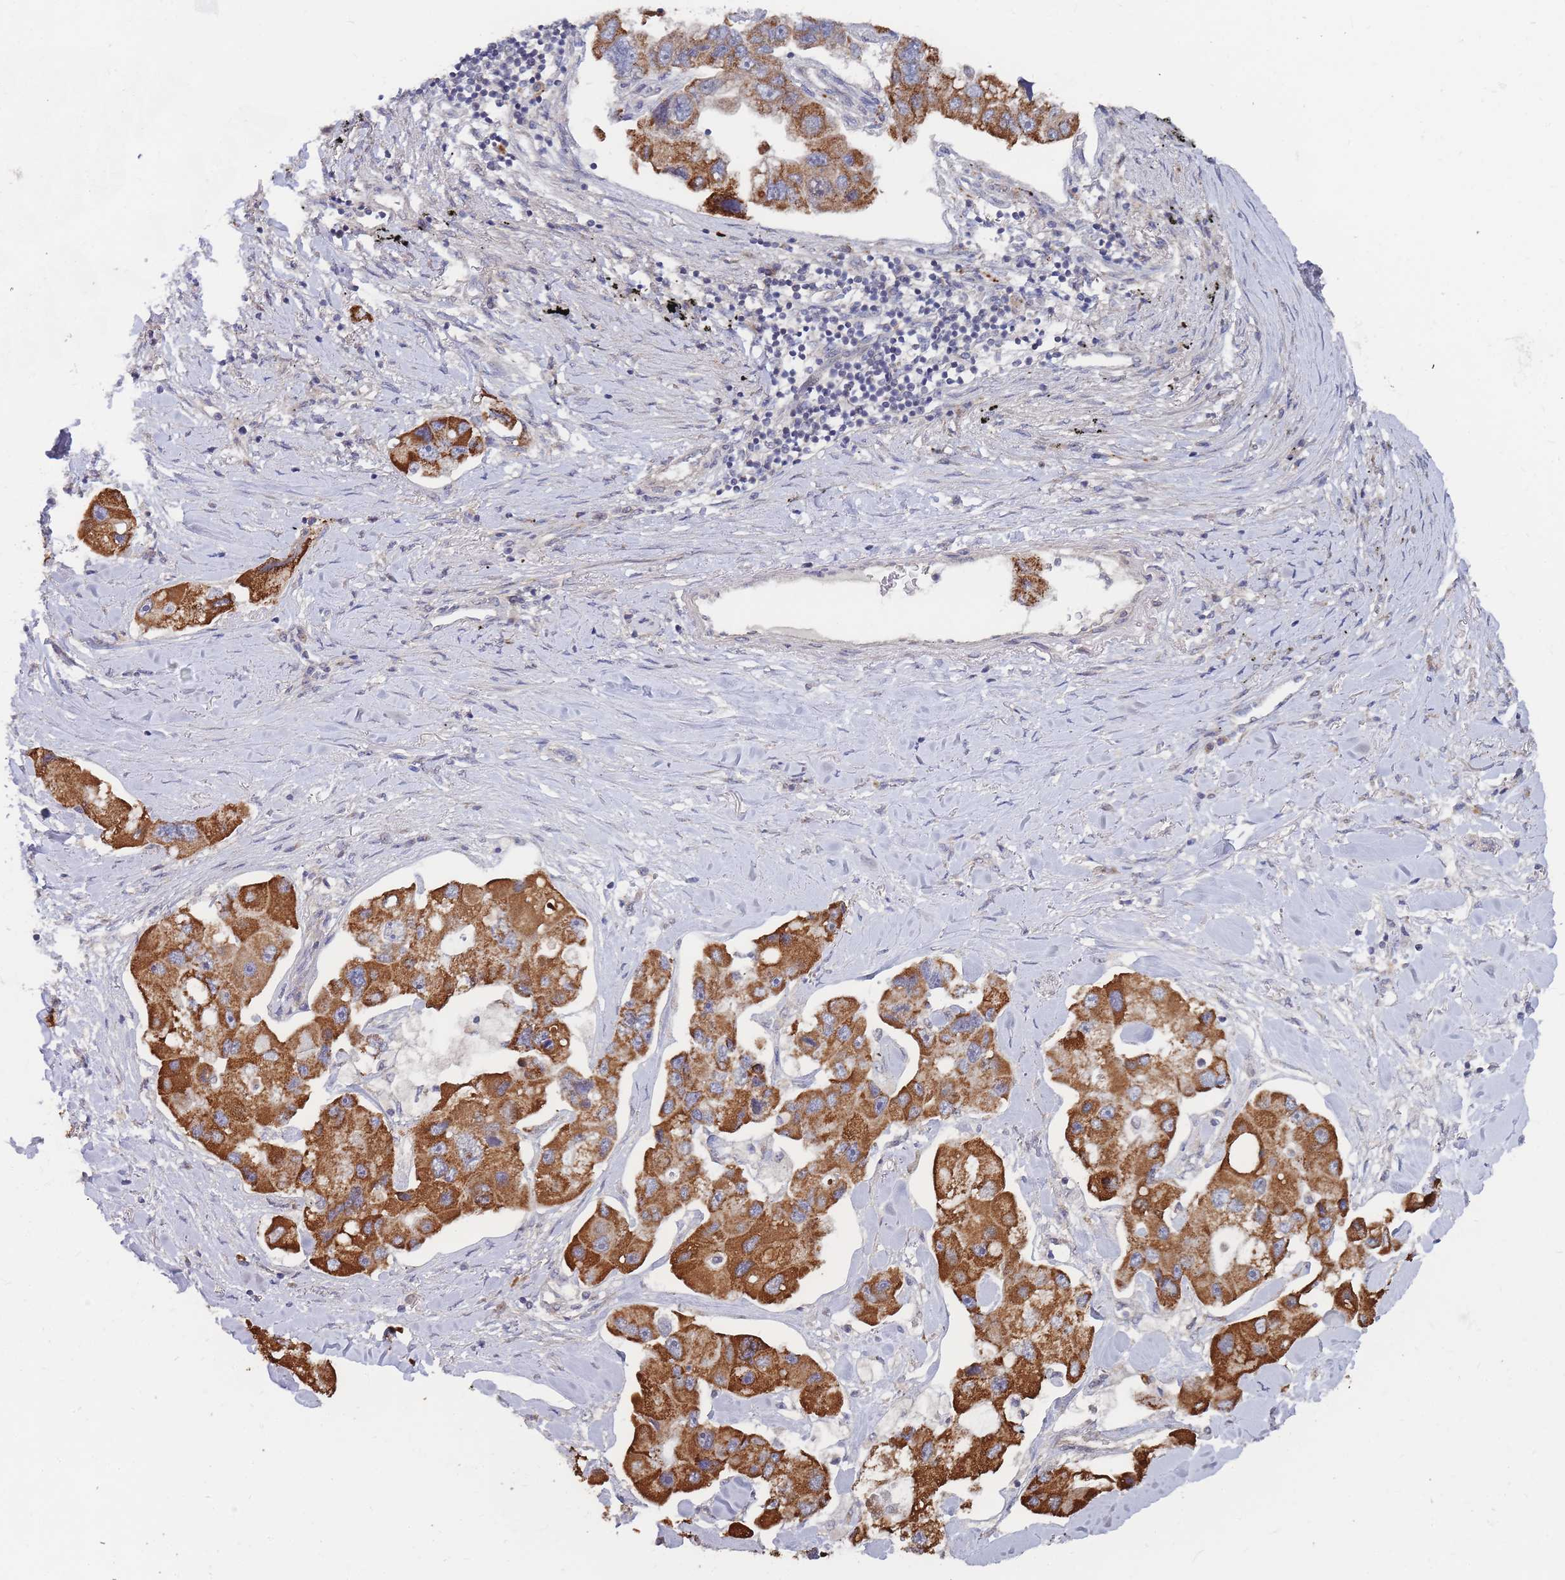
{"staining": {"intensity": "strong", "quantity": ">75%", "location": "cytoplasmic/membranous"}, "tissue": "lung cancer", "cell_type": "Tumor cells", "image_type": "cancer", "snomed": [{"axis": "morphology", "description": "Adenocarcinoma, NOS"}, {"axis": "topography", "description": "Lung"}], "caption": "The immunohistochemical stain labels strong cytoplasmic/membranous positivity in tumor cells of adenocarcinoma (lung) tissue. (Stains: DAB in brown, nuclei in blue, Microscopy: brightfield microscopy at high magnification).", "gene": "SLC35F5", "patient": {"sex": "female", "age": 54}}